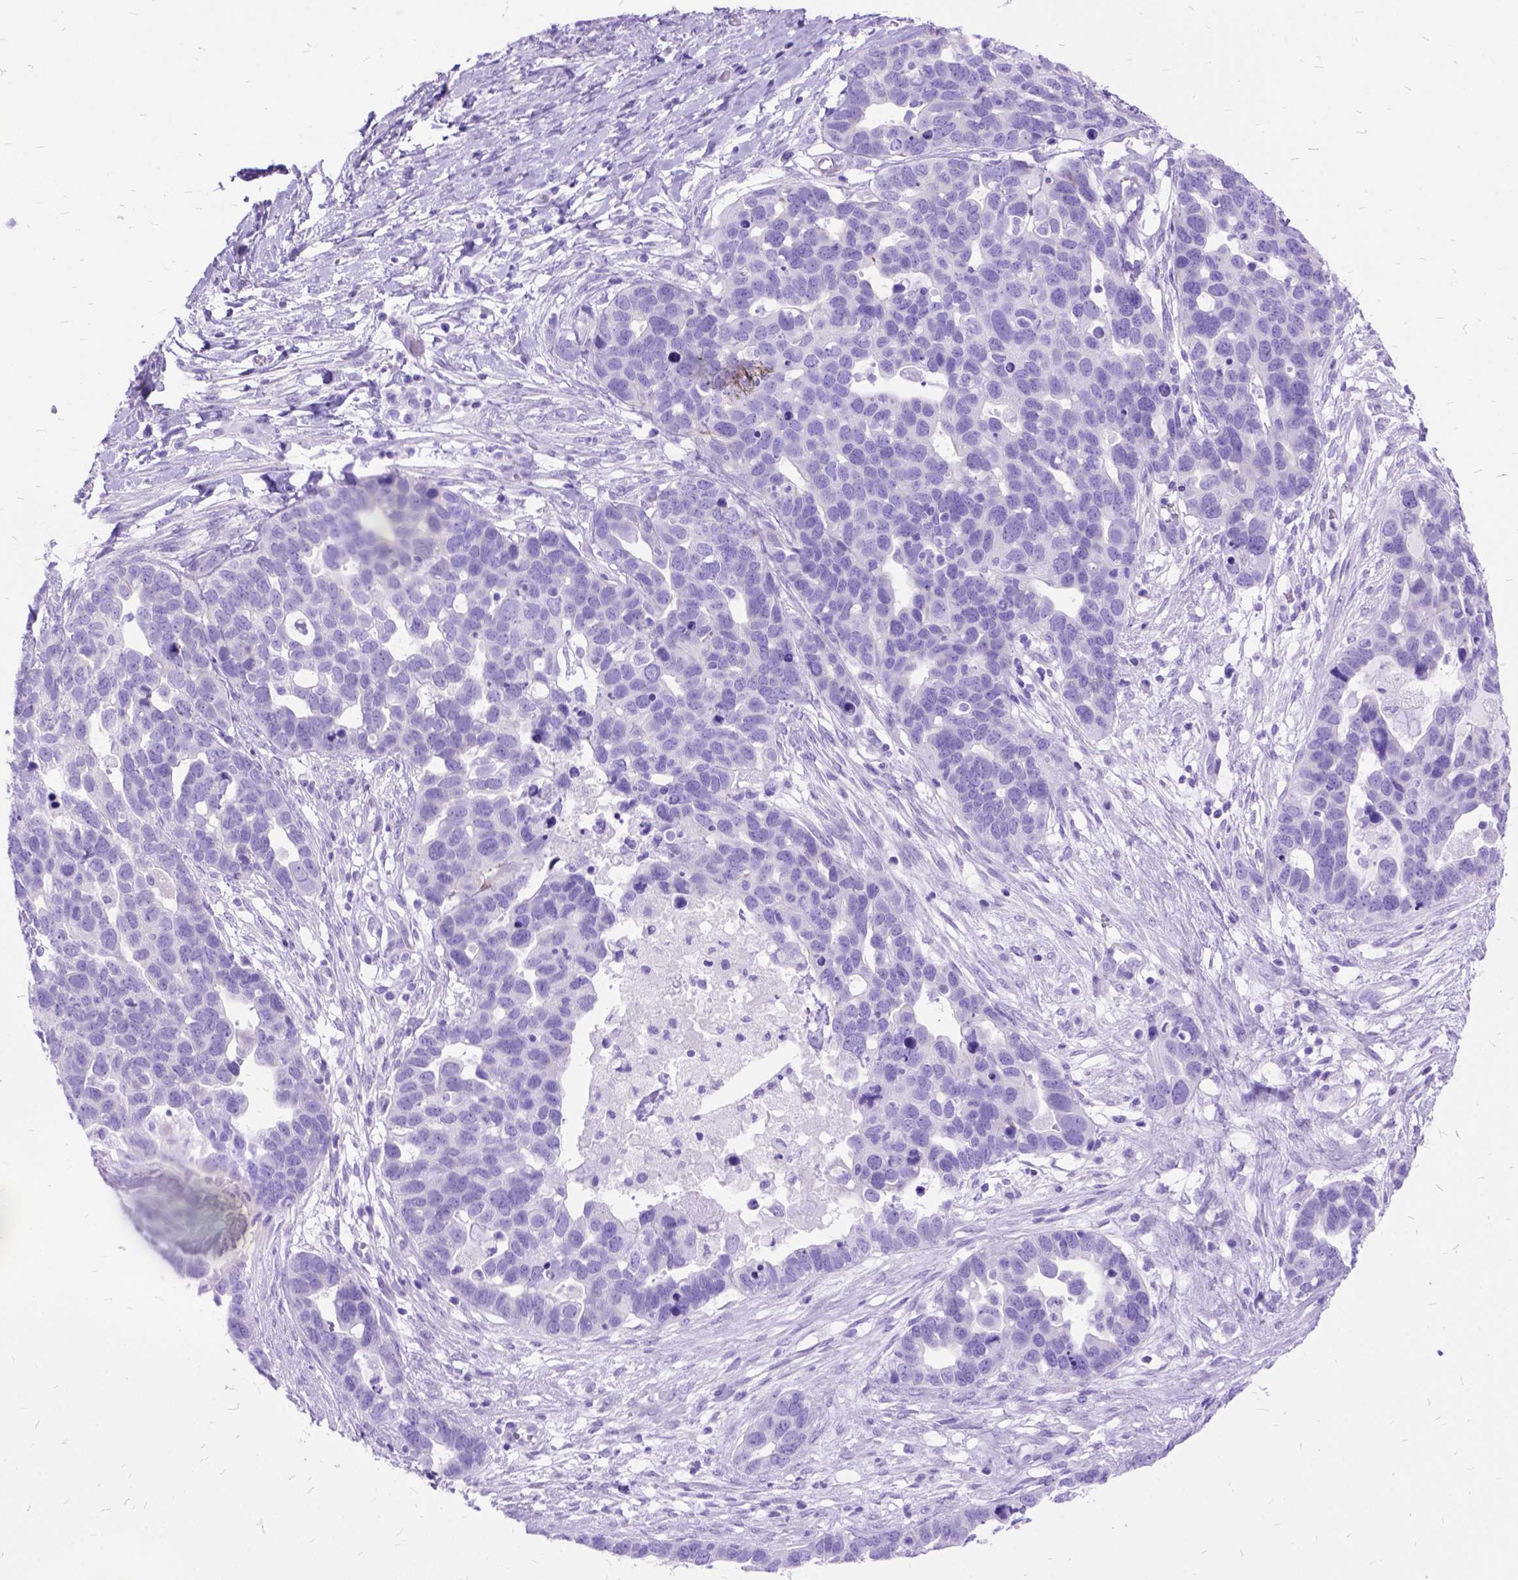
{"staining": {"intensity": "negative", "quantity": "none", "location": "none"}, "tissue": "ovarian cancer", "cell_type": "Tumor cells", "image_type": "cancer", "snomed": [{"axis": "morphology", "description": "Cystadenocarcinoma, serous, NOS"}, {"axis": "topography", "description": "Ovary"}], "caption": "Histopathology image shows no significant protein positivity in tumor cells of ovarian serous cystadenocarcinoma.", "gene": "DNAH2", "patient": {"sex": "female", "age": 54}}